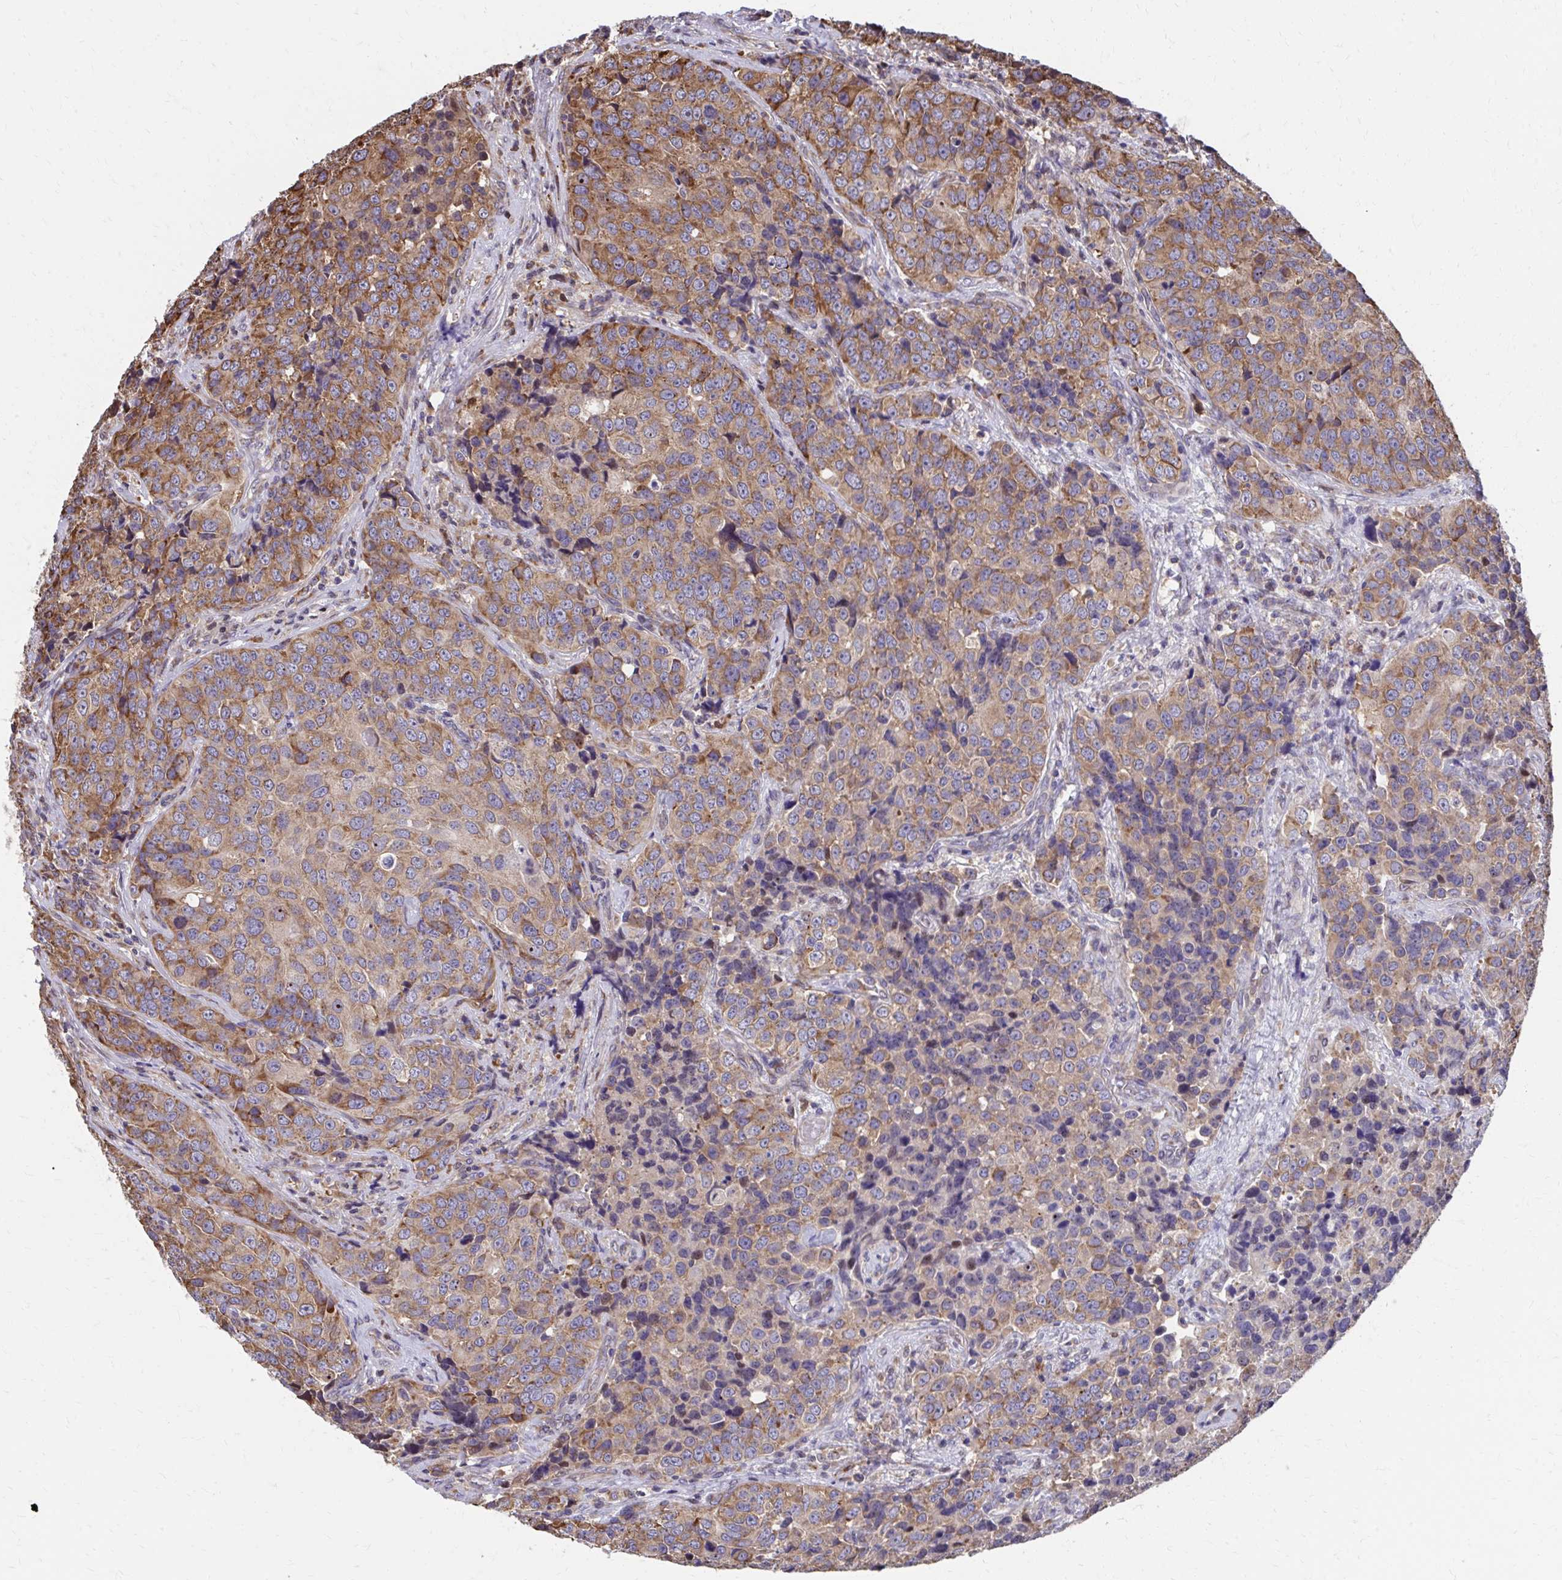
{"staining": {"intensity": "moderate", "quantity": ">75%", "location": "cytoplasmic/membranous"}, "tissue": "urothelial cancer", "cell_type": "Tumor cells", "image_type": "cancer", "snomed": [{"axis": "morphology", "description": "Urothelial carcinoma, NOS"}, {"axis": "topography", "description": "Urinary bladder"}], "caption": "This image displays immunohistochemistry (IHC) staining of urothelial cancer, with medium moderate cytoplasmic/membranous staining in approximately >75% of tumor cells.", "gene": "ZNF778", "patient": {"sex": "male", "age": 52}}